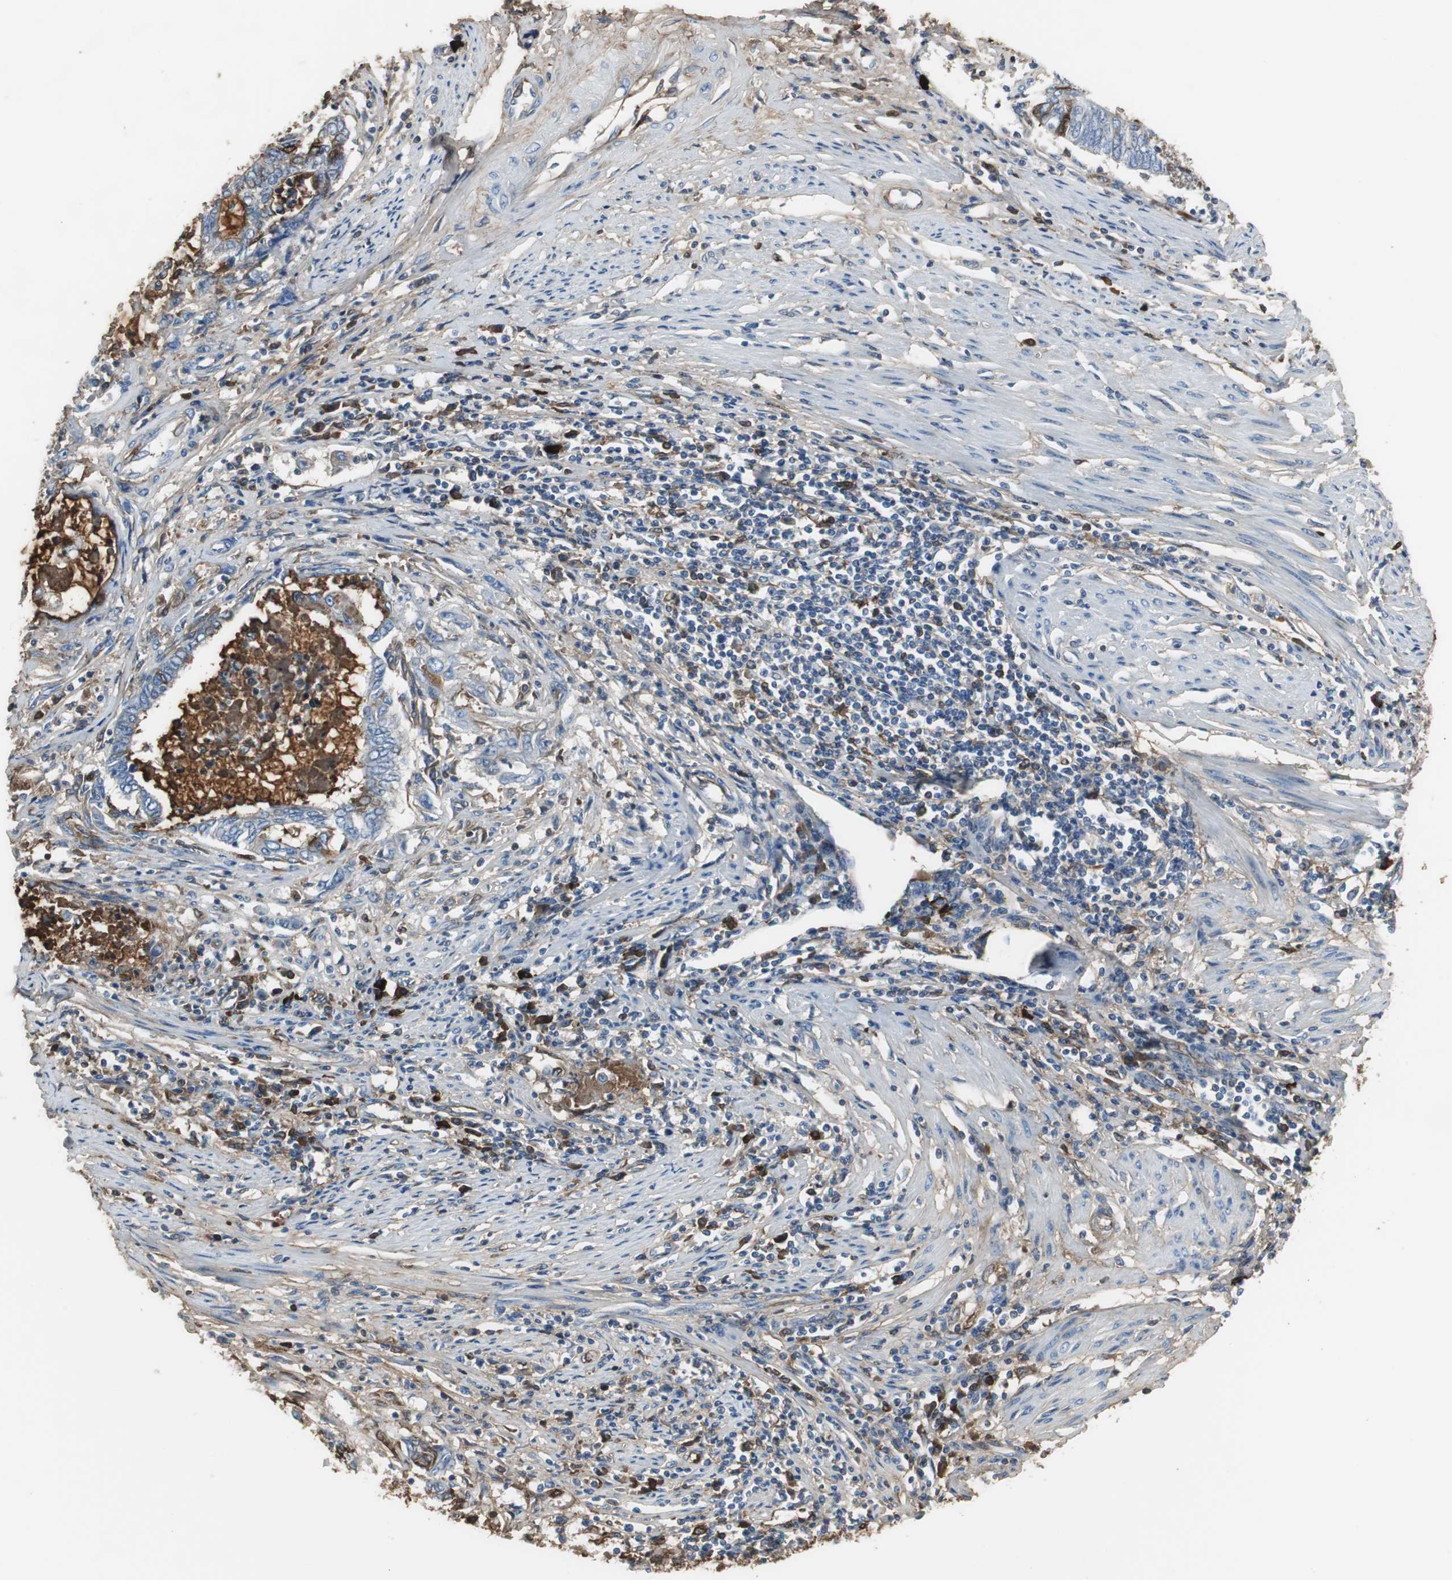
{"staining": {"intensity": "moderate", "quantity": "25%-75%", "location": "cytoplasmic/membranous"}, "tissue": "endometrial cancer", "cell_type": "Tumor cells", "image_type": "cancer", "snomed": [{"axis": "morphology", "description": "Adenocarcinoma, NOS"}, {"axis": "topography", "description": "Uterus"}, {"axis": "topography", "description": "Endometrium"}], "caption": "DAB immunohistochemical staining of human endometrial cancer (adenocarcinoma) displays moderate cytoplasmic/membranous protein staining in approximately 25%-75% of tumor cells.", "gene": "IGHA1", "patient": {"sex": "female", "age": 70}}